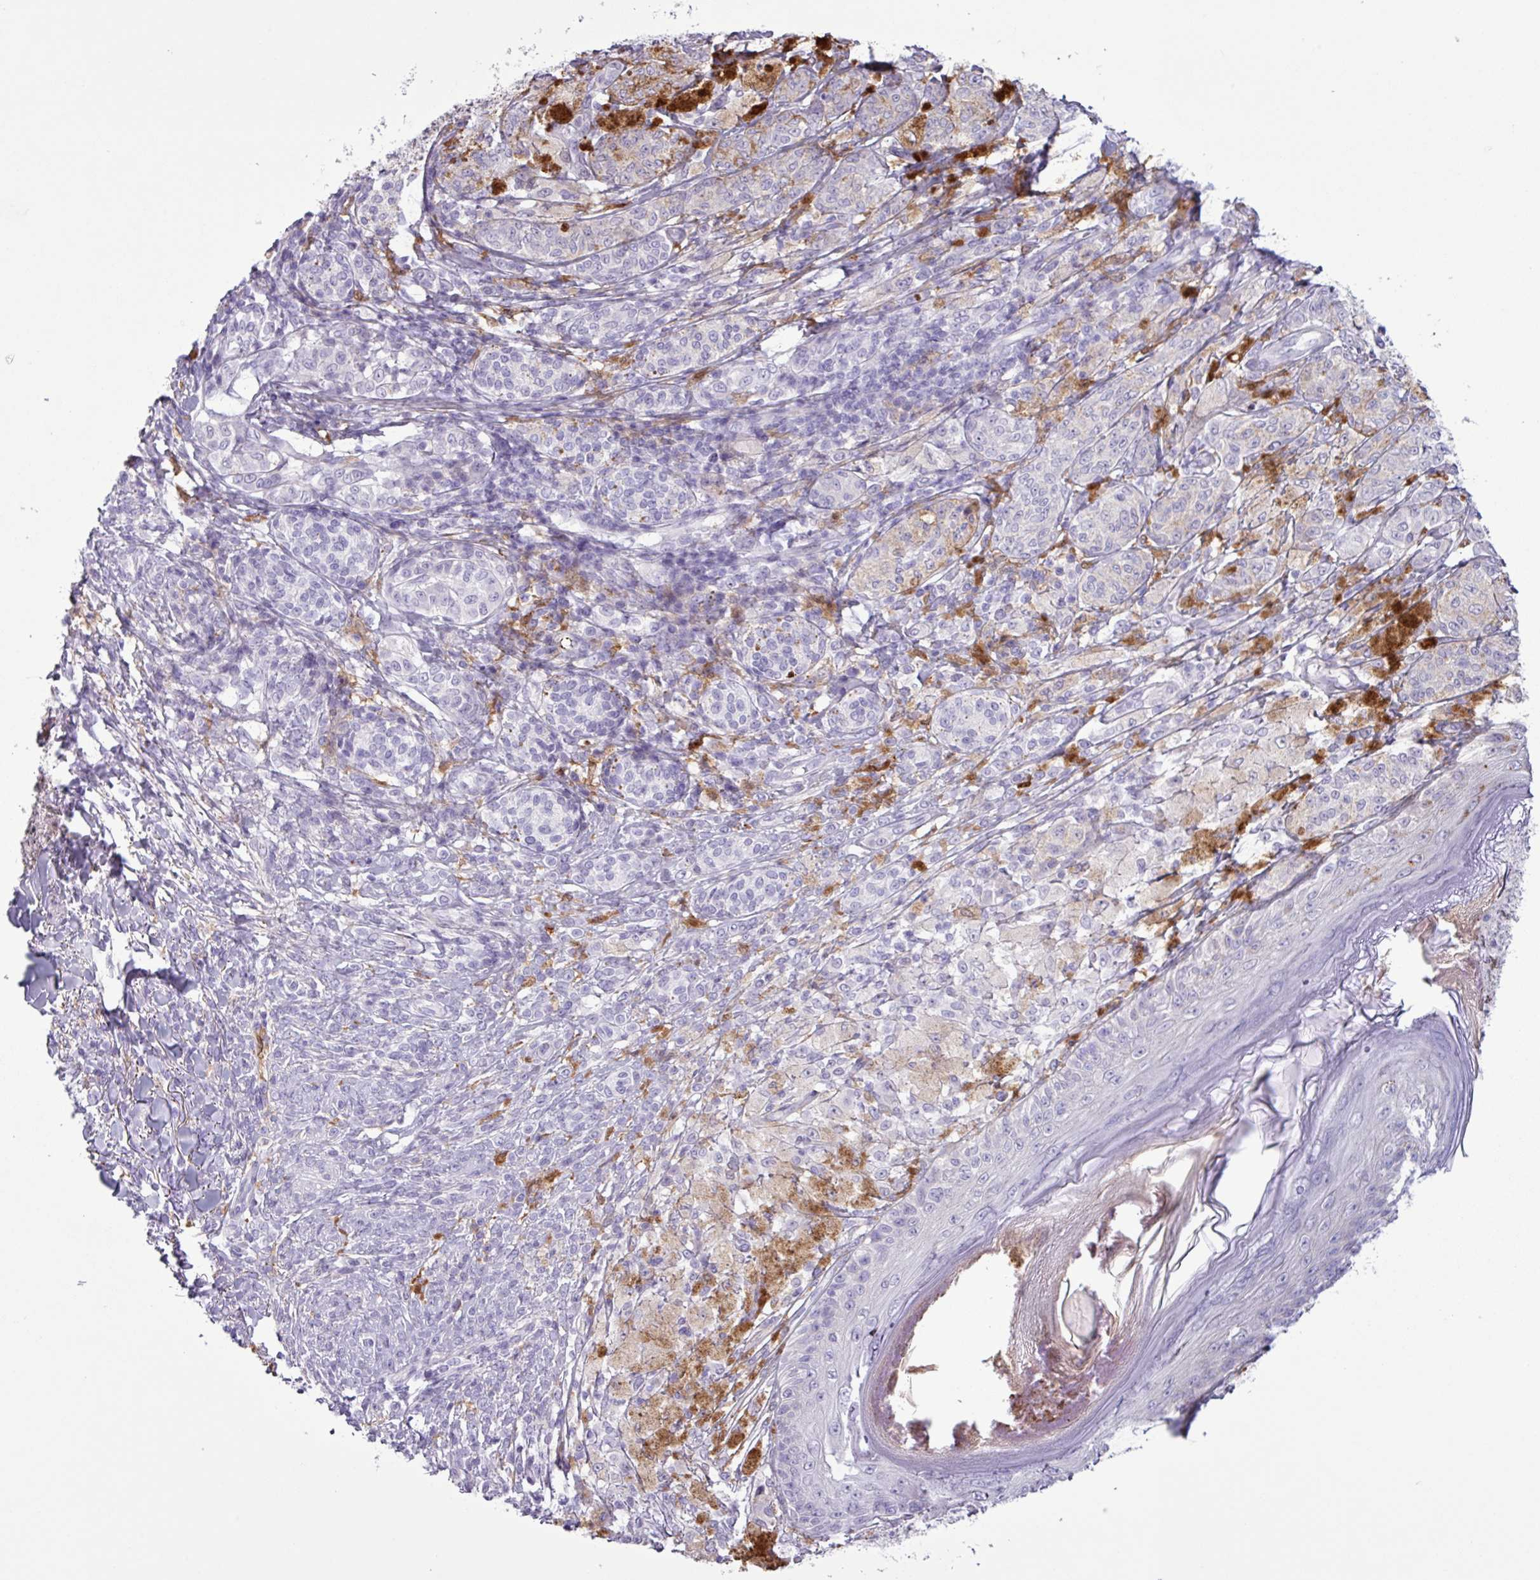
{"staining": {"intensity": "negative", "quantity": "none", "location": "none"}, "tissue": "melanoma", "cell_type": "Tumor cells", "image_type": "cancer", "snomed": [{"axis": "morphology", "description": "Malignant melanoma, NOS"}, {"axis": "topography", "description": "Skin"}], "caption": "Immunohistochemical staining of human malignant melanoma reveals no significant expression in tumor cells.", "gene": "C4B", "patient": {"sex": "male", "age": 42}}